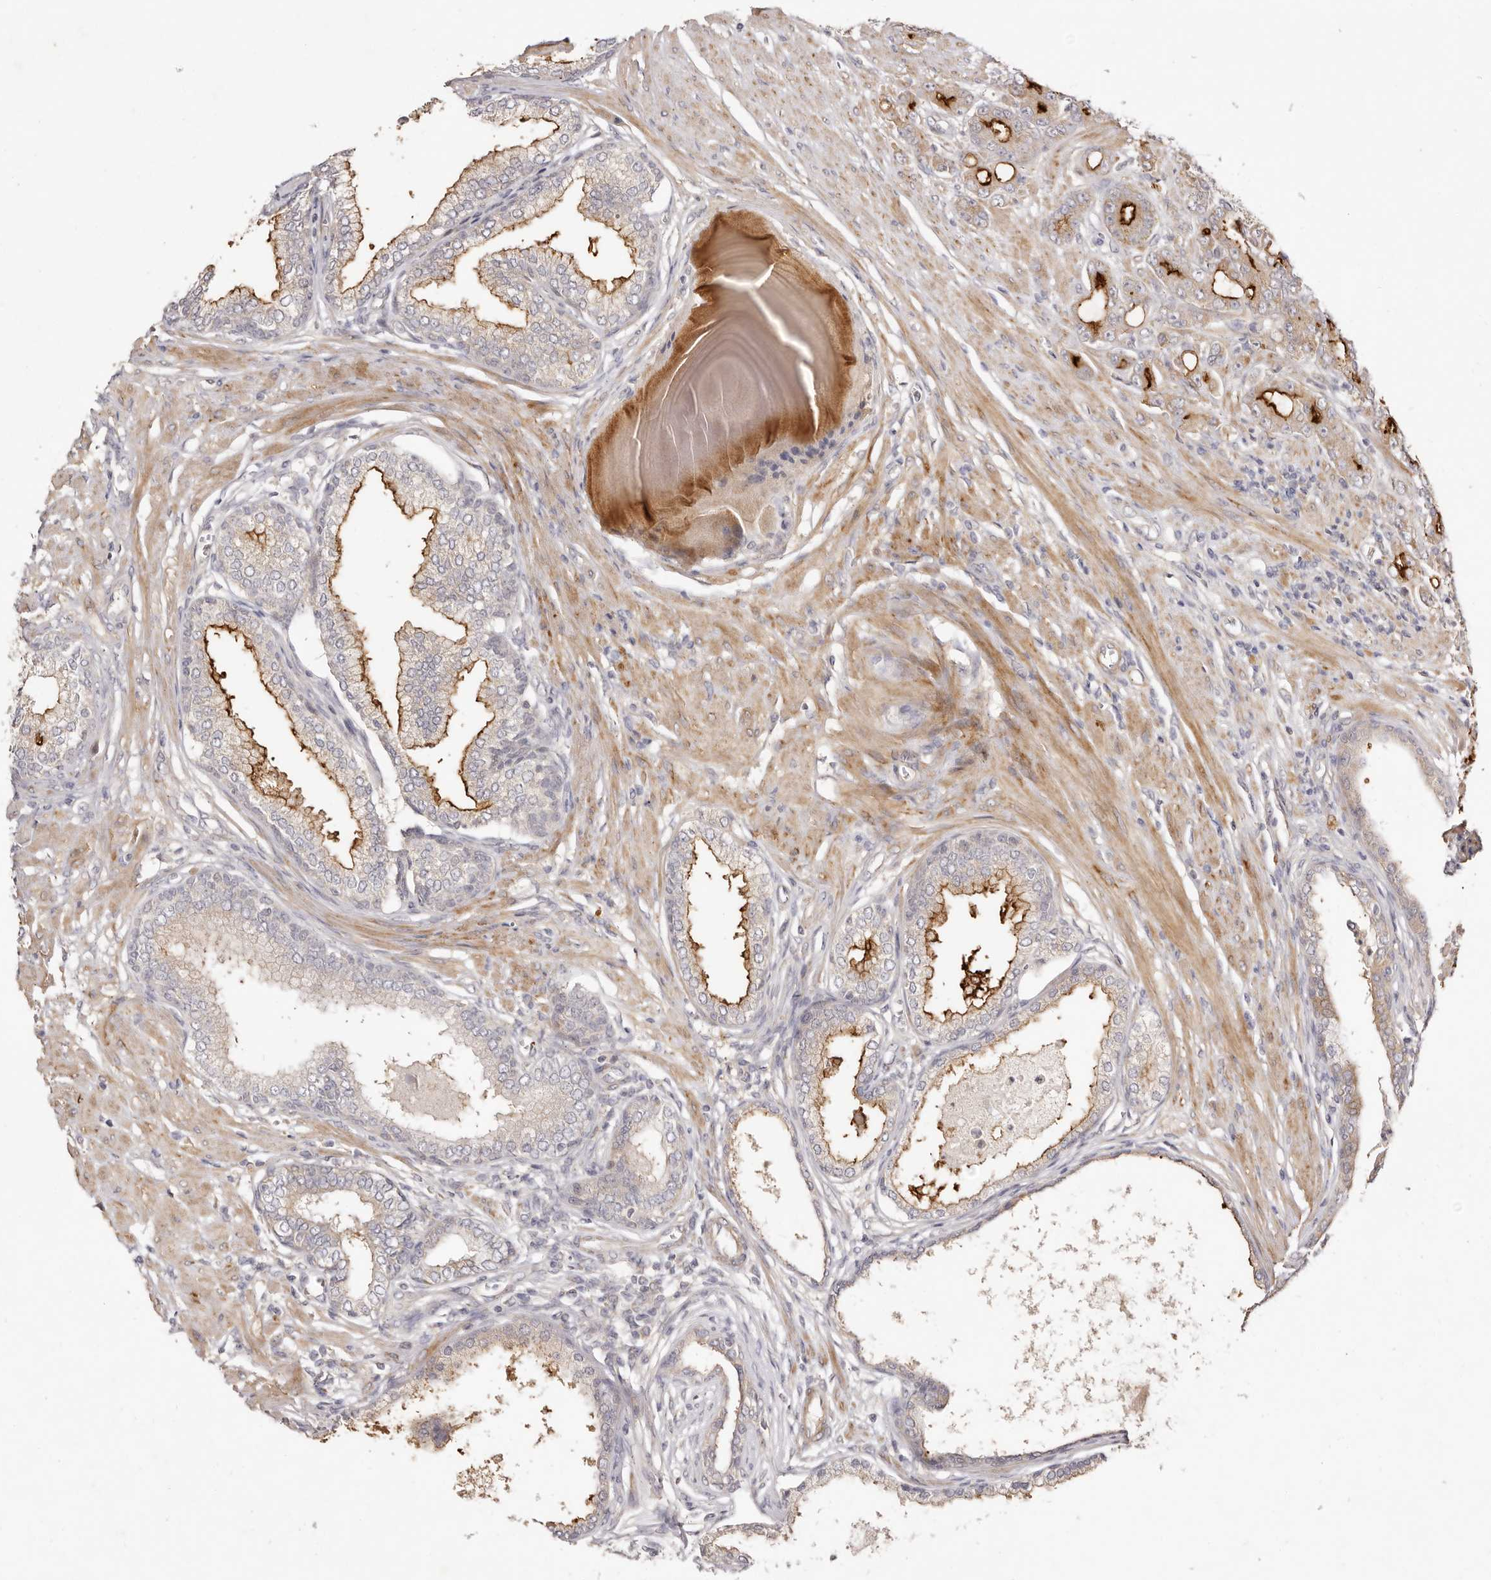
{"staining": {"intensity": "moderate", "quantity": "<25%", "location": "cytoplasmic/membranous"}, "tissue": "prostate cancer", "cell_type": "Tumor cells", "image_type": "cancer", "snomed": [{"axis": "morphology", "description": "Adenocarcinoma, High grade"}, {"axis": "topography", "description": "Prostate"}], "caption": "Moderate cytoplasmic/membranous protein expression is appreciated in approximately <25% of tumor cells in prostate cancer (adenocarcinoma (high-grade)).", "gene": "ADAMTS9", "patient": {"sex": "male", "age": 62}}